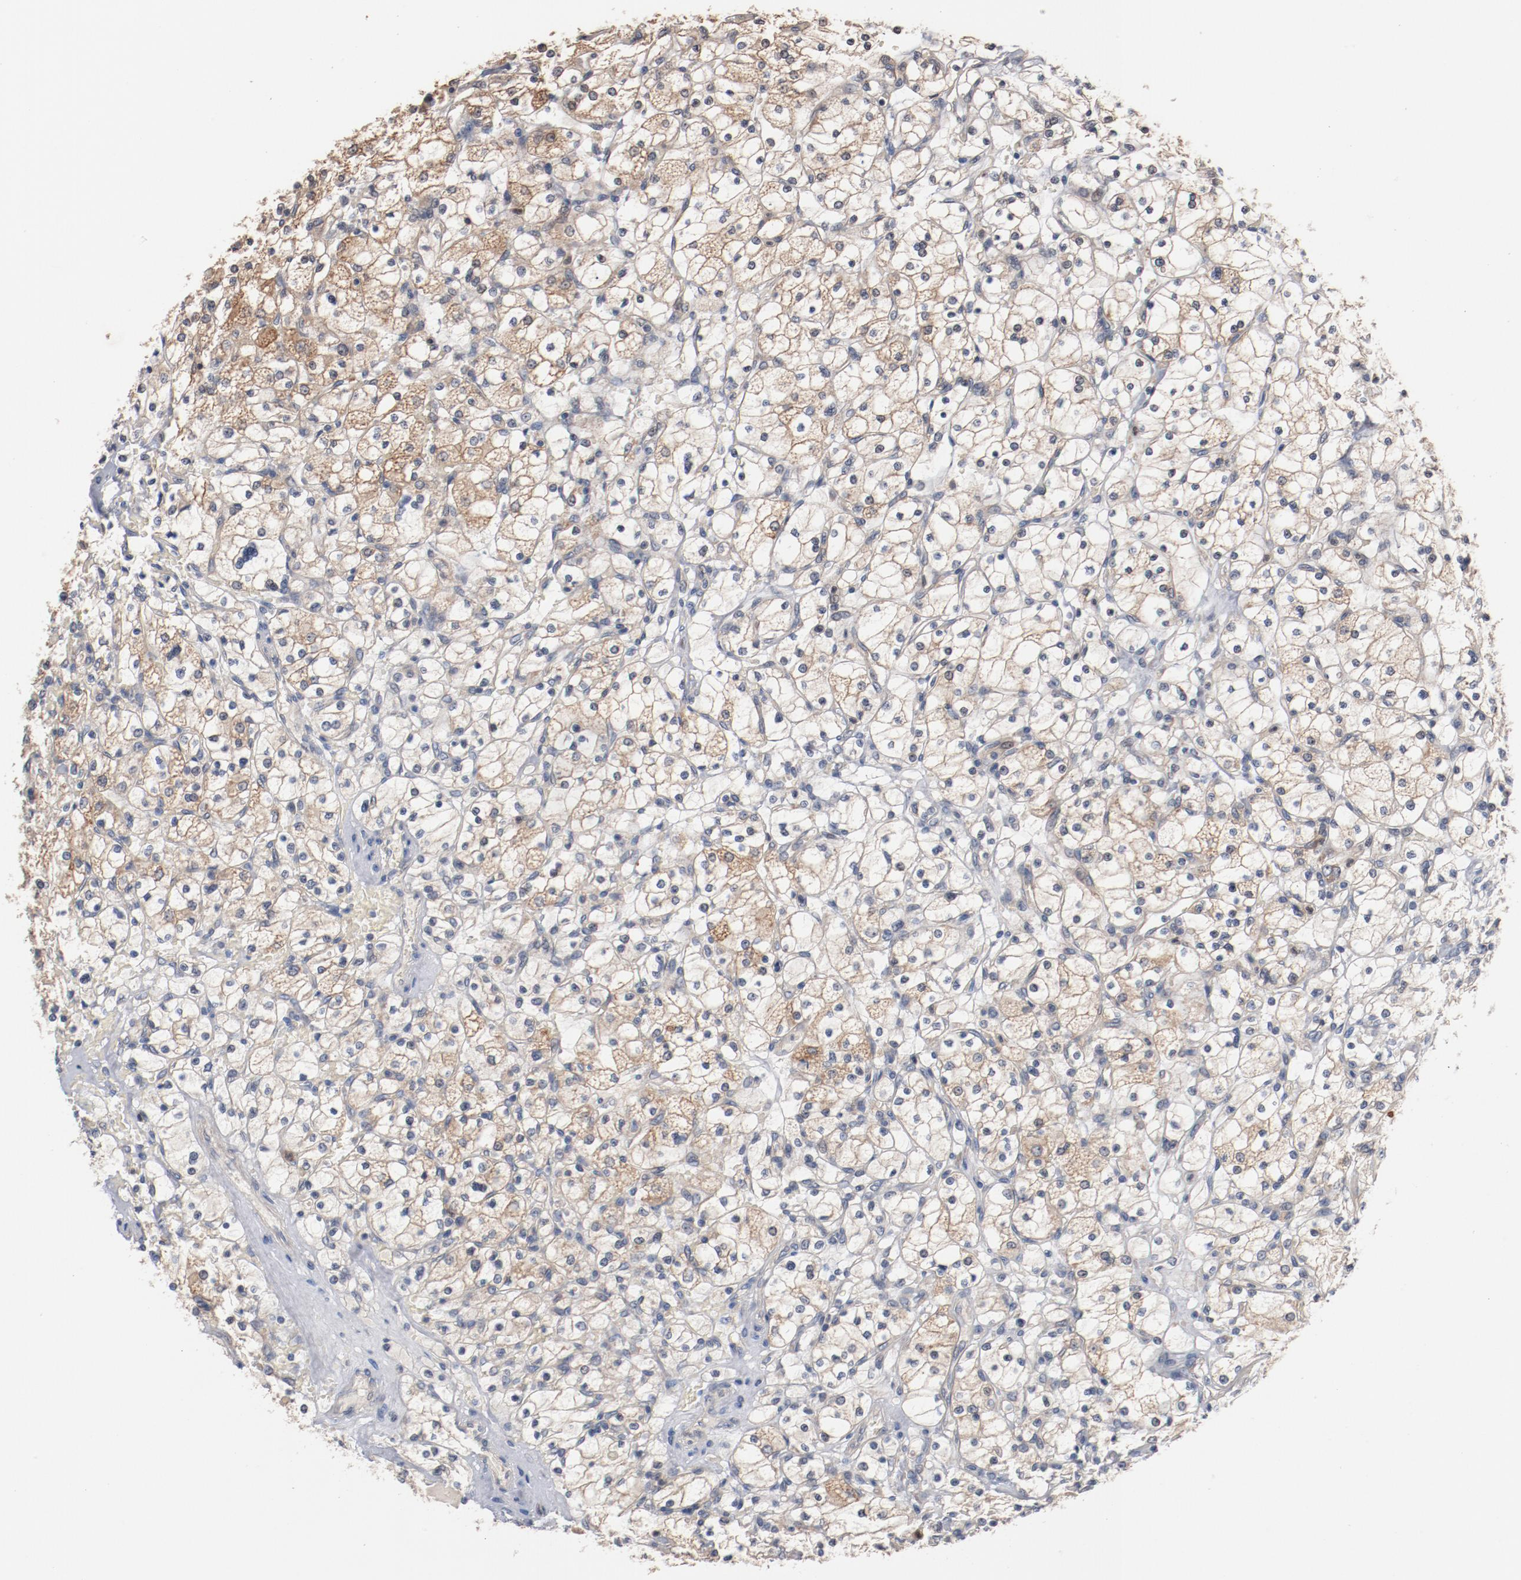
{"staining": {"intensity": "weak", "quantity": "25%-75%", "location": "cytoplasmic/membranous"}, "tissue": "renal cancer", "cell_type": "Tumor cells", "image_type": "cancer", "snomed": [{"axis": "morphology", "description": "Adenocarcinoma, NOS"}, {"axis": "topography", "description": "Kidney"}], "caption": "Adenocarcinoma (renal) was stained to show a protein in brown. There is low levels of weak cytoplasmic/membranous positivity in approximately 25%-75% of tumor cells.", "gene": "RNASE11", "patient": {"sex": "female", "age": 83}}